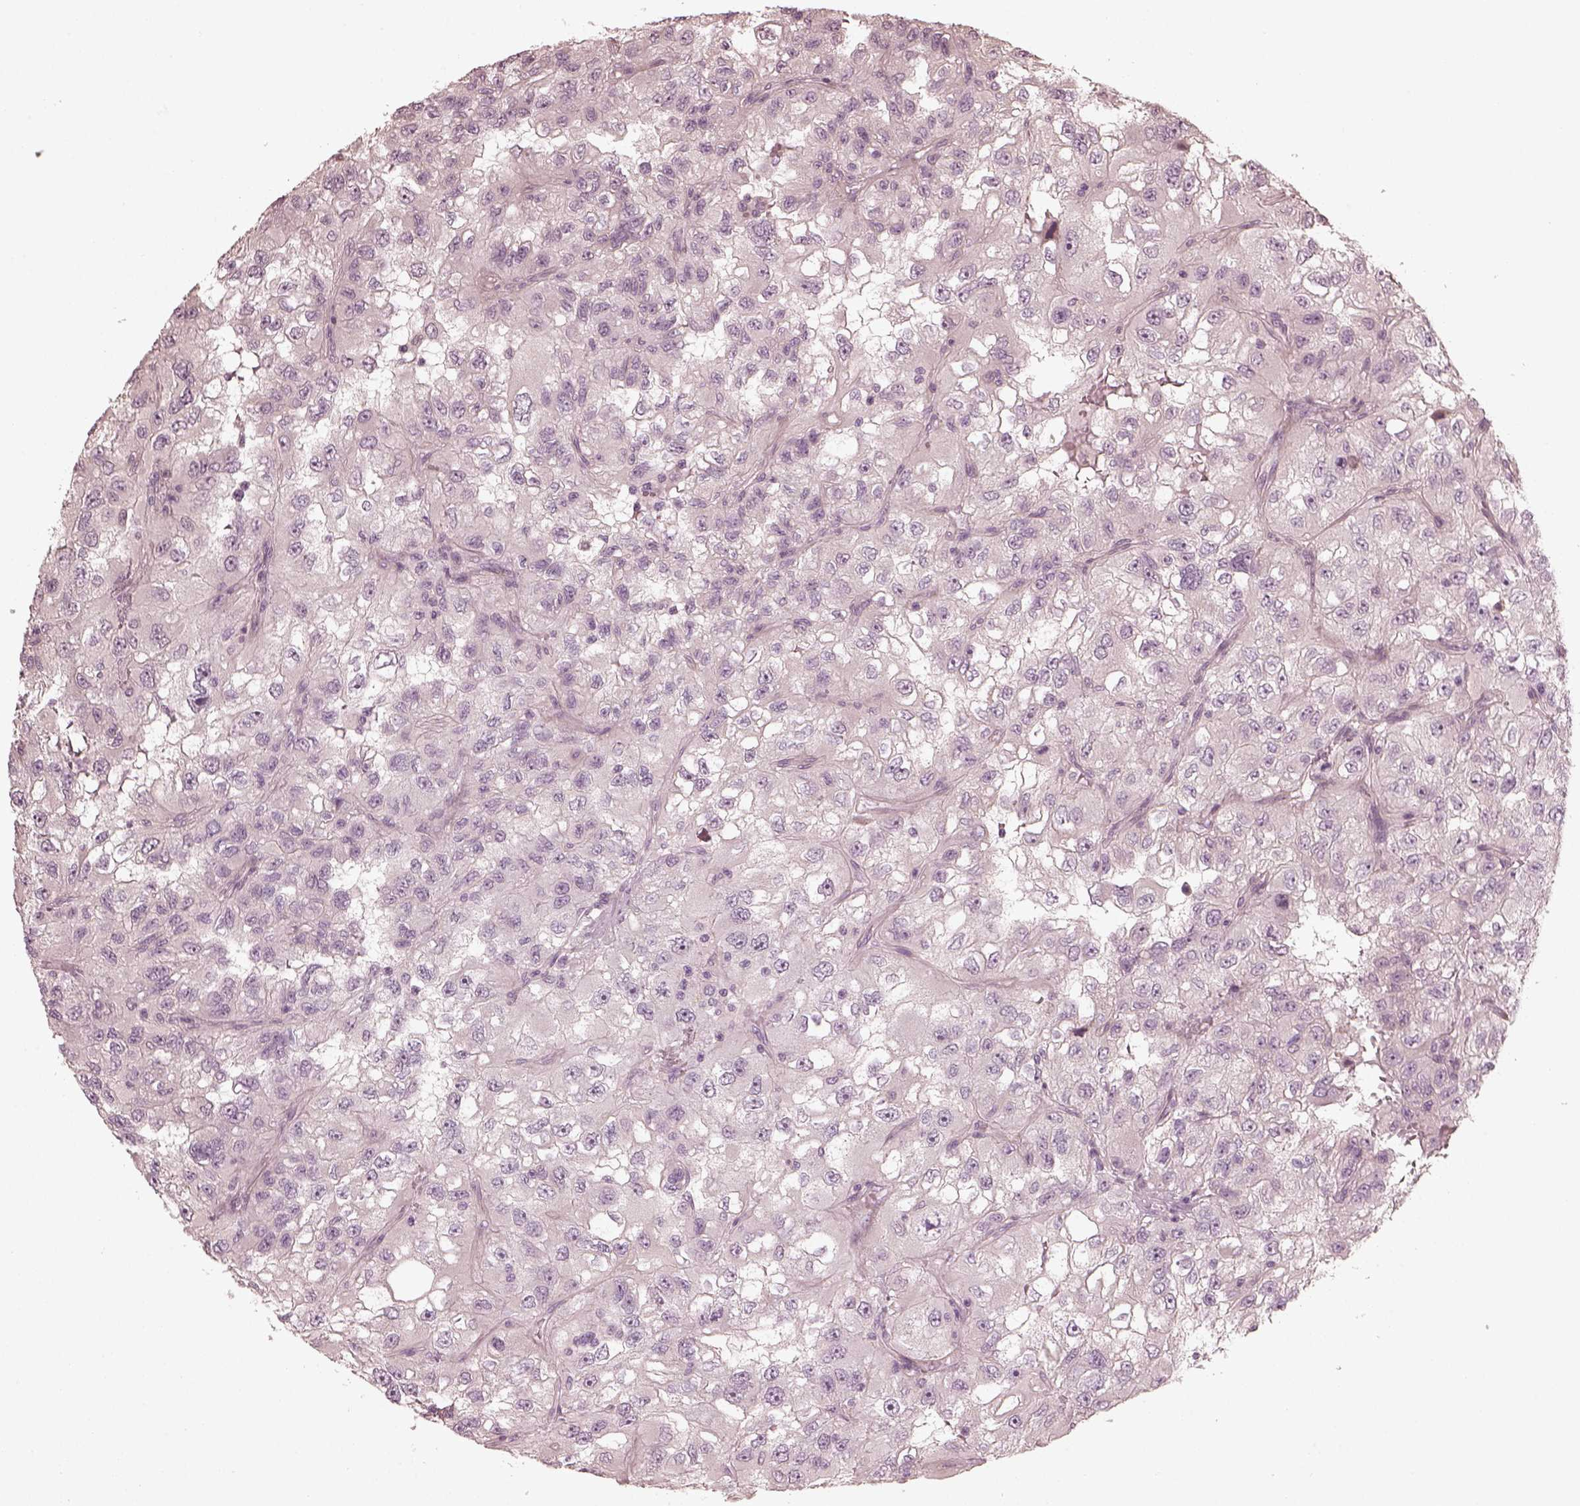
{"staining": {"intensity": "negative", "quantity": "none", "location": "none"}, "tissue": "renal cancer", "cell_type": "Tumor cells", "image_type": "cancer", "snomed": [{"axis": "morphology", "description": "Adenocarcinoma, NOS"}, {"axis": "topography", "description": "Kidney"}], "caption": "High power microscopy photomicrograph of an IHC photomicrograph of adenocarcinoma (renal), revealing no significant expression in tumor cells.", "gene": "OPTC", "patient": {"sex": "male", "age": 64}}